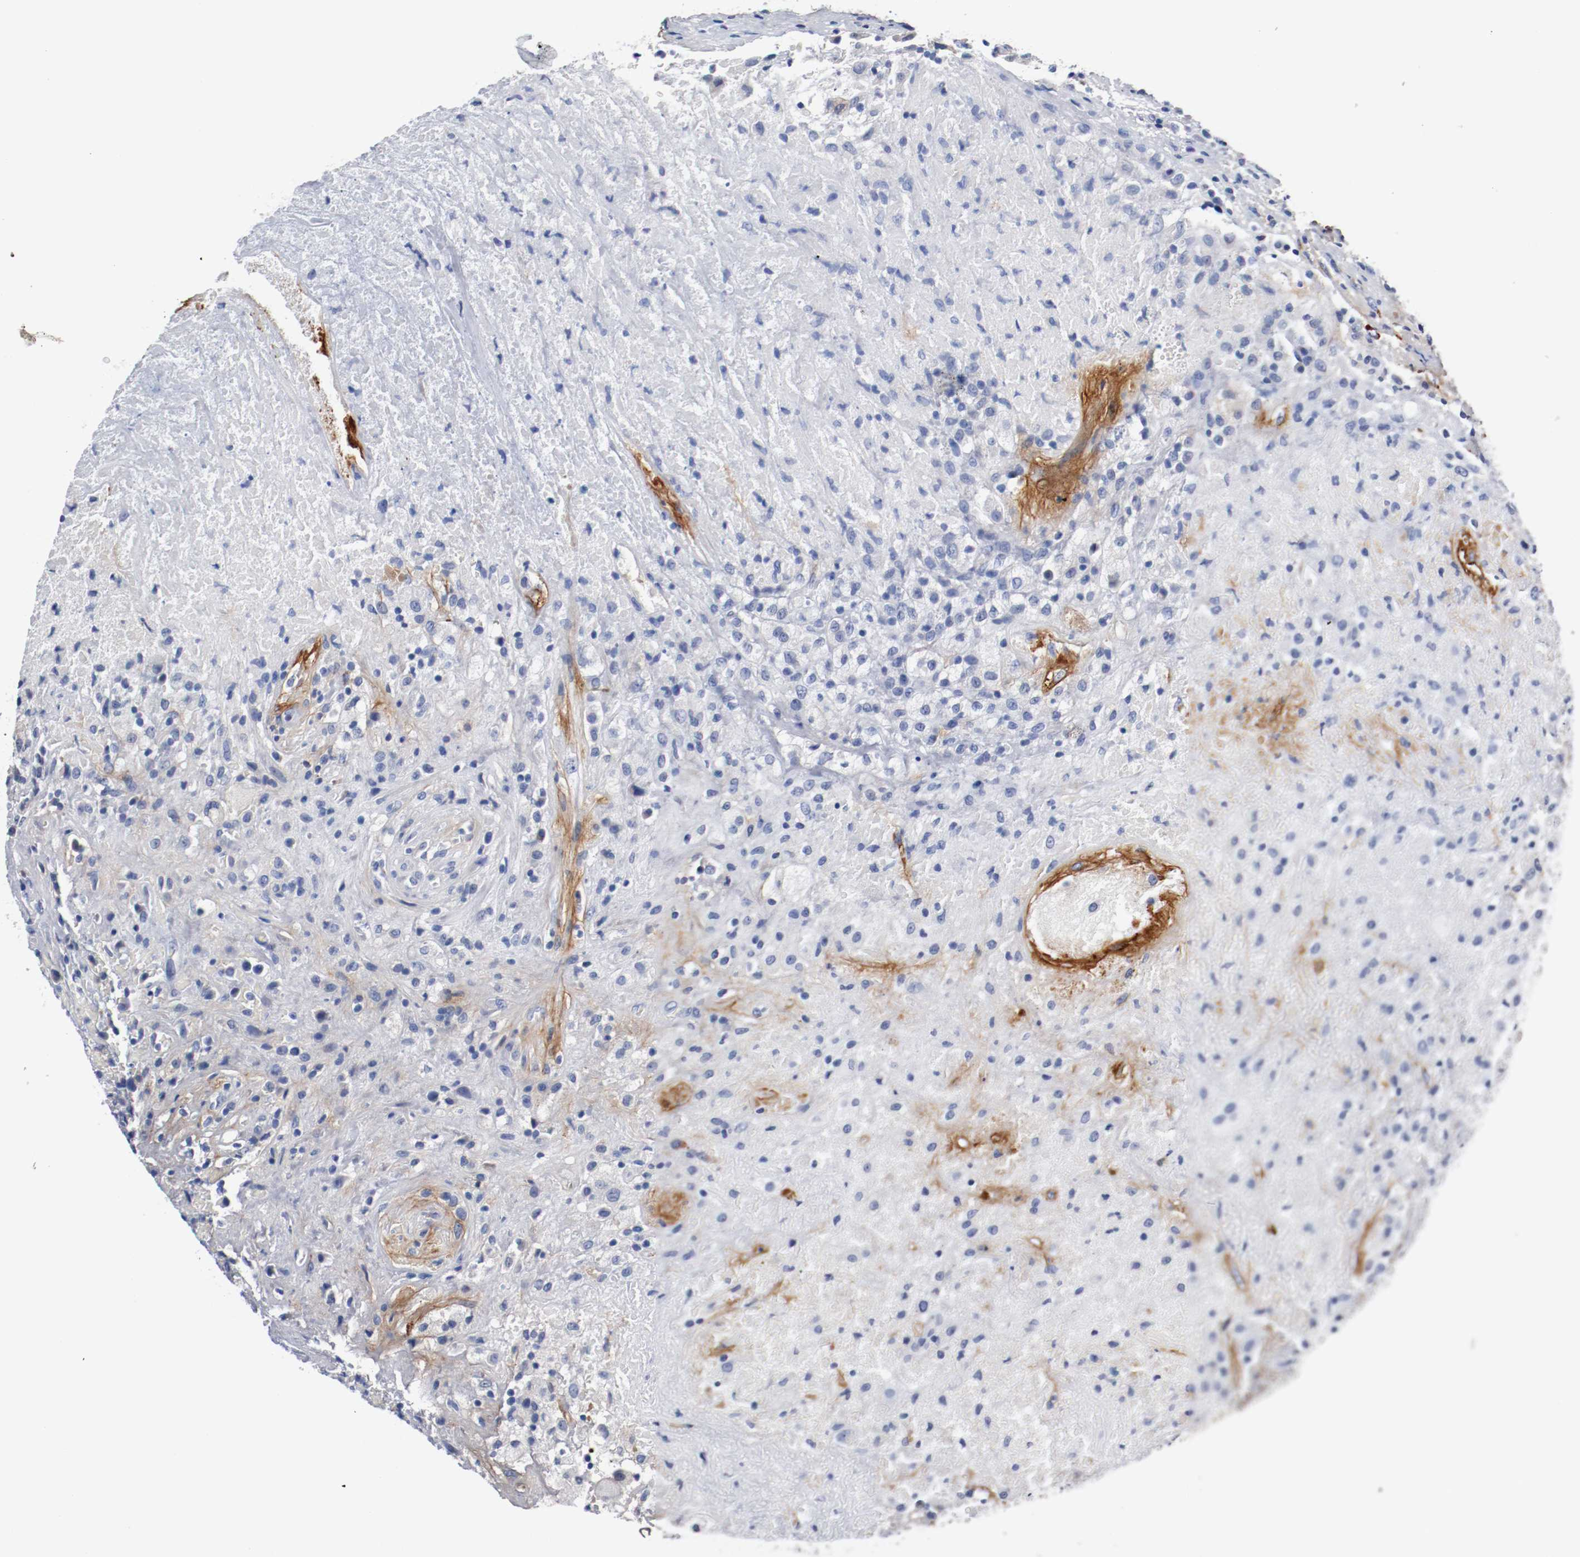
{"staining": {"intensity": "negative", "quantity": "none", "location": "none"}, "tissue": "testis cancer", "cell_type": "Tumor cells", "image_type": "cancer", "snomed": [{"axis": "morphology", "description": "Necrosis, NOS"}, {"axis": "morphology", "description": "Carcinoma, Embryonal, NOS"}, {"axis": "topography", "description": "Testis"}], "caption": "IHC histopathology image of neoplastic tissue: human testis cancer (embryonal carcinoma) stained with DAB shows no significant protein positivity in tumor cells.", "gene": "TNC", "patient": {"sex": "male", "age": 19}}